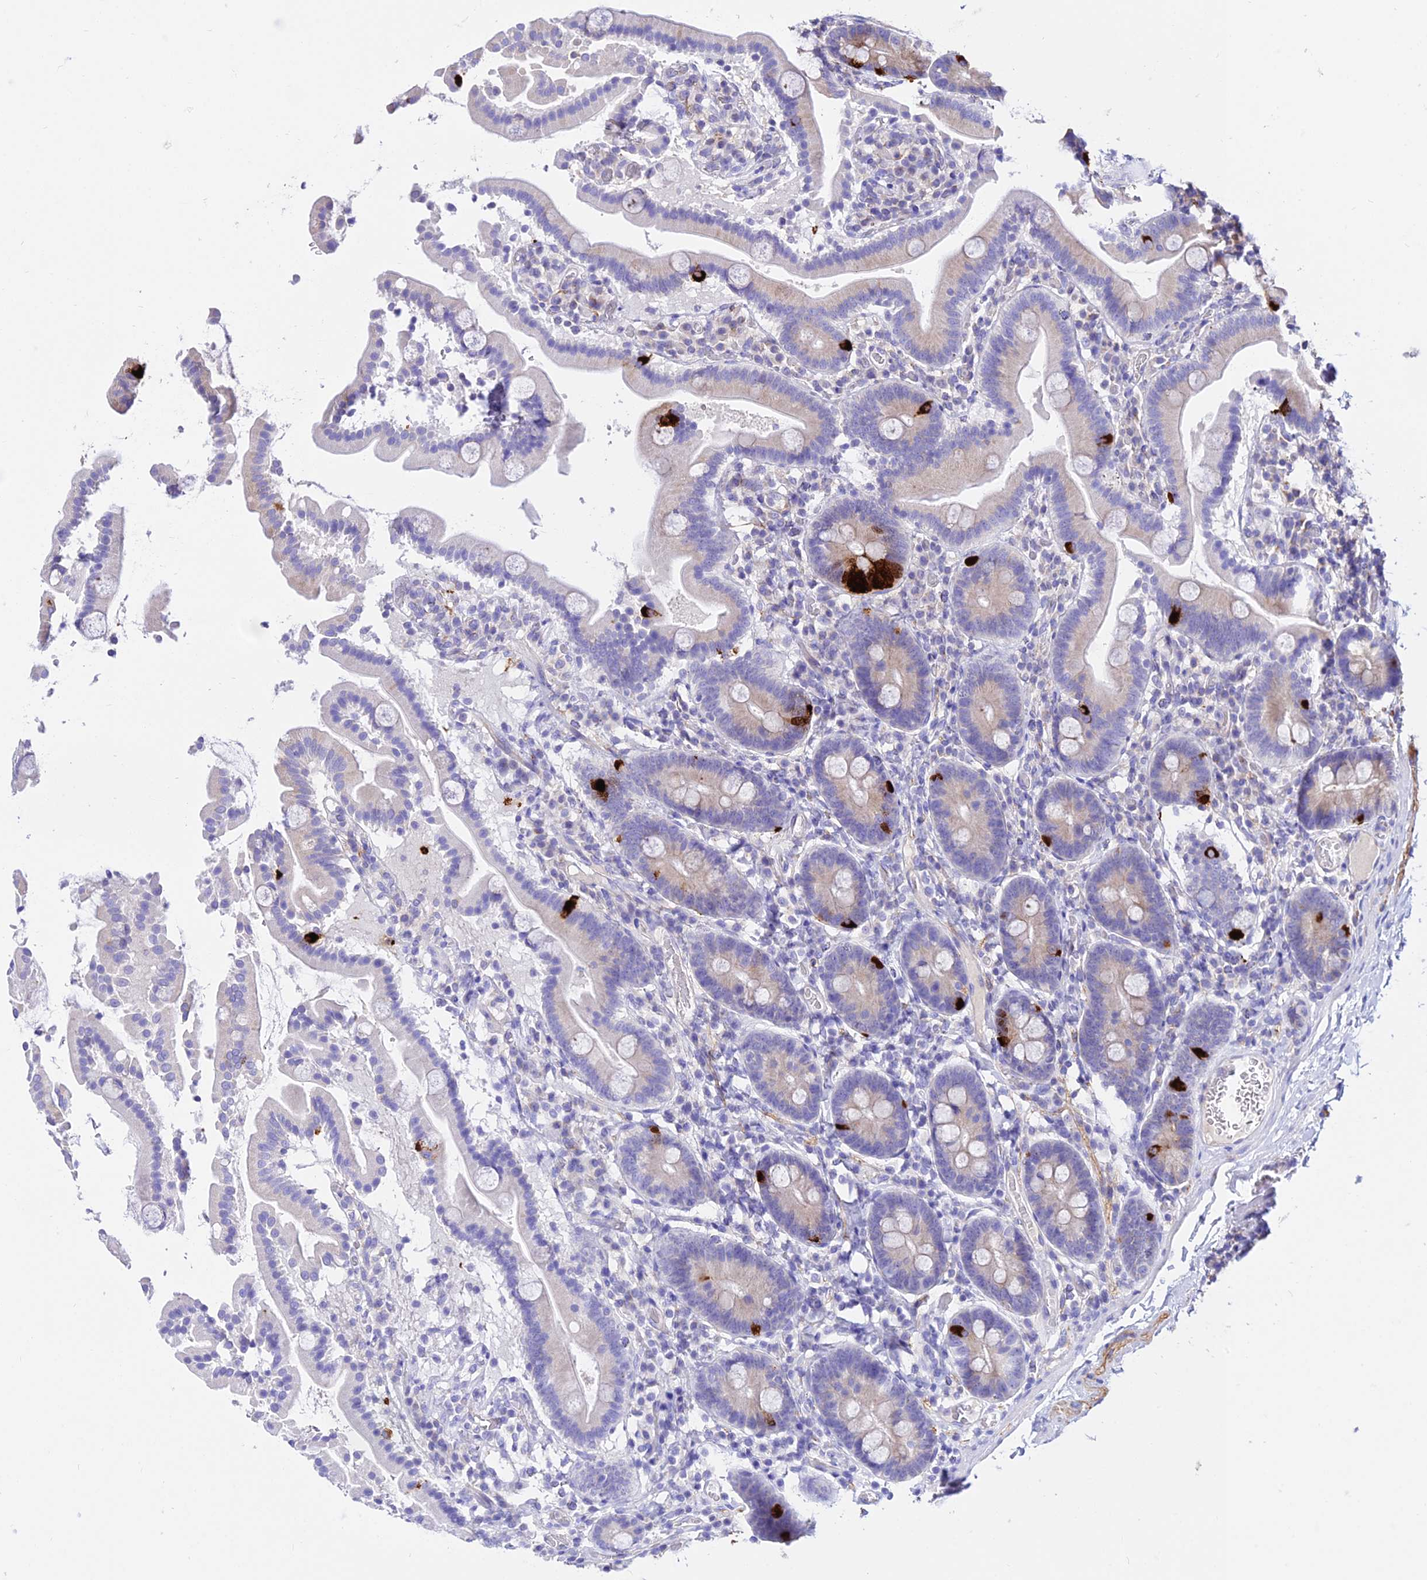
{"staining": {"intensity": "moderate", "quantity": "<25%", "location": "cytoplasmic/membranous"}, "tissue": "duodenum", "cell_type": "Glandular cells", "image_type": "normal", "snomed": [{"axis": "morphology", "description": "Normal tissue, NOS"}, {"axis": "topography", "description": "Duodenum"}], "caption": "A brown stain labels moderate cytoplasmic/membranous positivity of a protein in glandular cells of normal human duodenum. (DAB = brown stain, brightfield microscopy at high magnification).", "gene": "TUBA1A", "patient": {"sex": "male", "age": 55}}